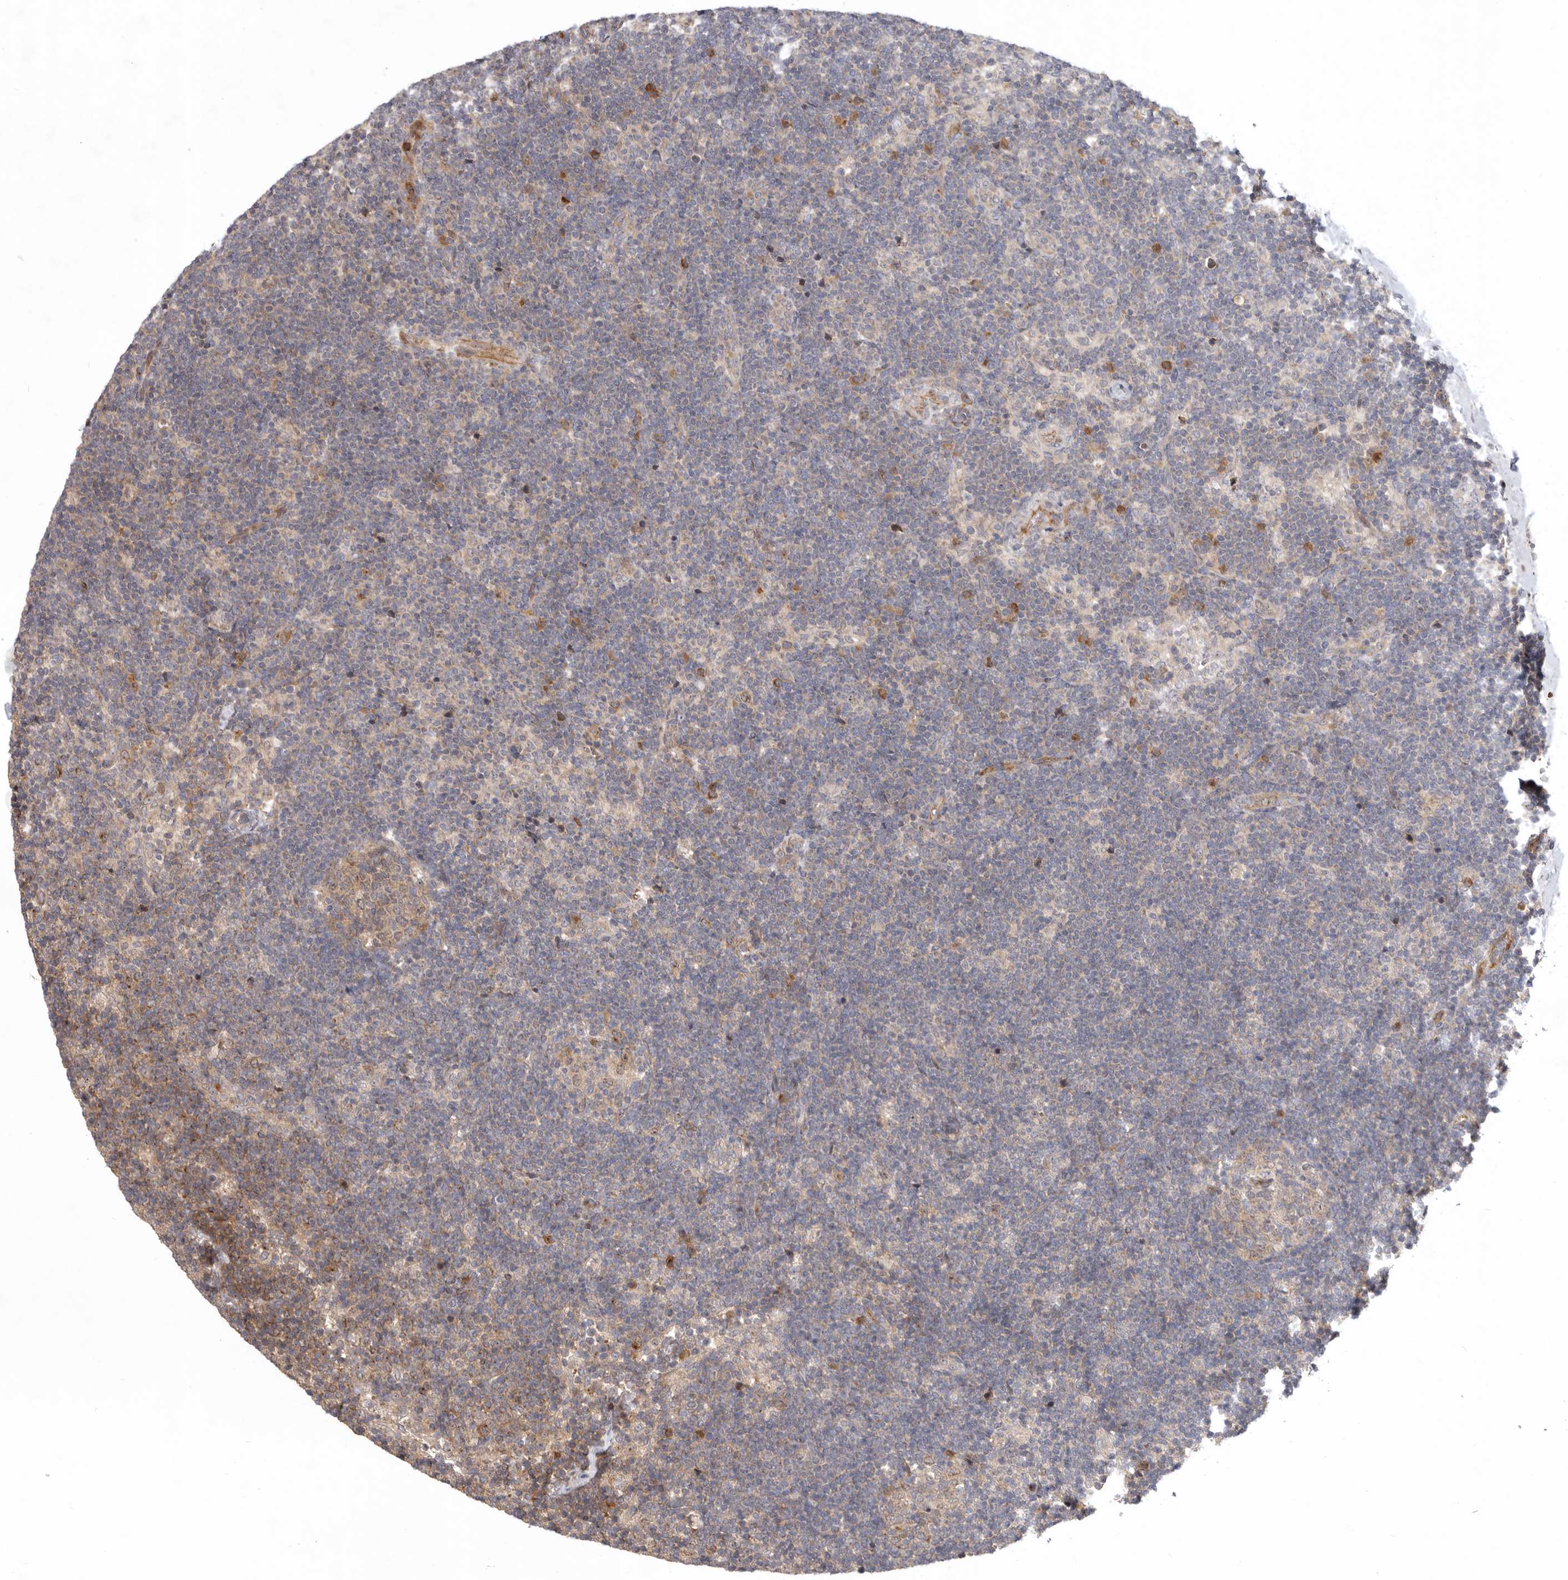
{"staining": {"intensity": "weak", "quantity": "25%-75%", "location": "cytoplasmic/membranous"}, "tissue": "lymph node", "cell_type": "Germinal center cells", "image_type": "normal", "snomed": [{"axis": "morphology", "description": "Normal tissue, NOS"}, {"axis": "topography", "description": "Lymph node"}], "caption": "Brown immunohistochemical staining in normal lymph node shows weak cytoplasmic/membranous positivity in approximately 25%-75% of germinal center cells.", "gene": "KIF2B", "patient": {"sex": "female", "age": 22}}